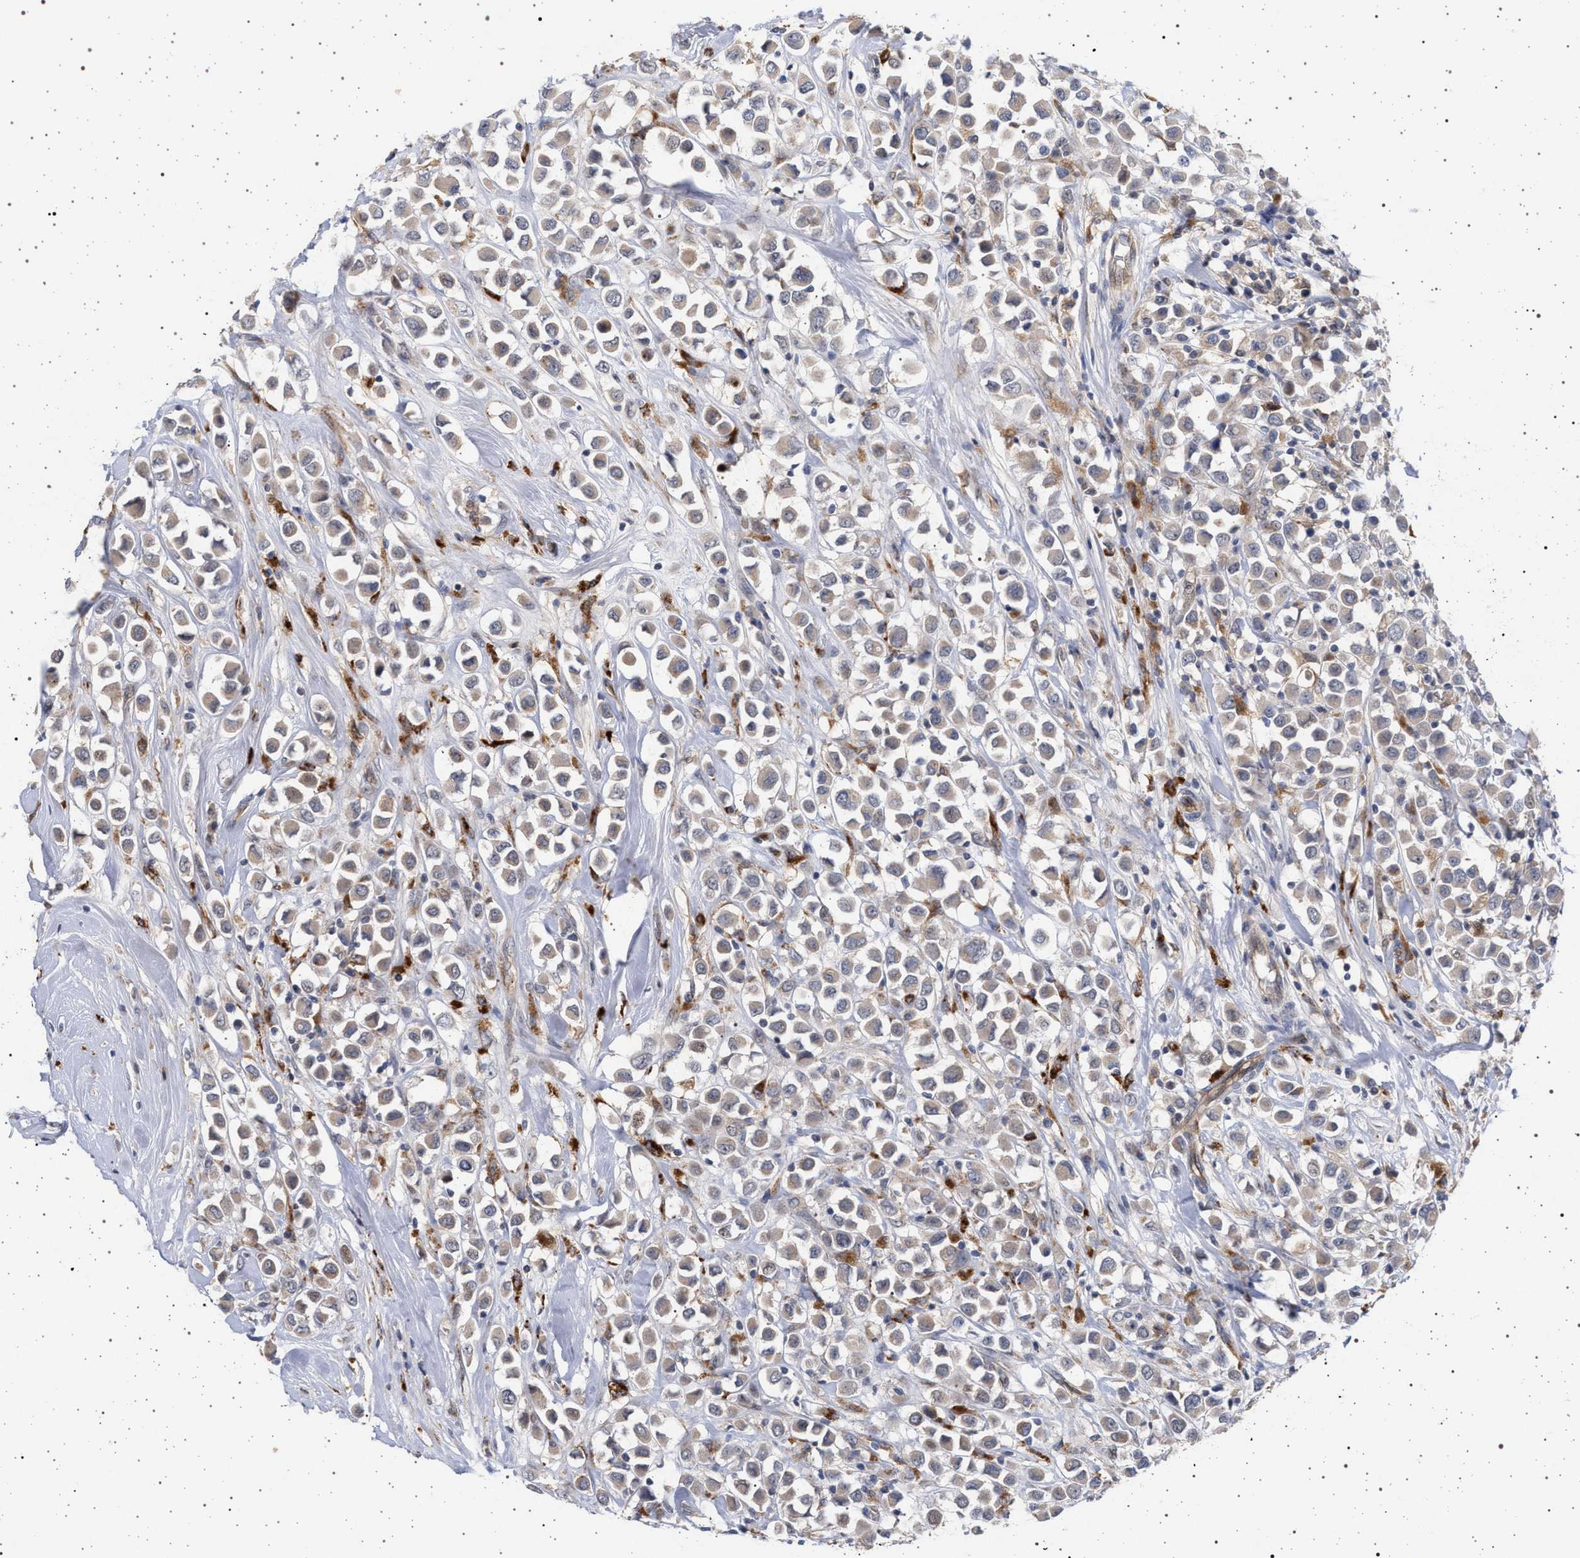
{"staining": {"intensity": "negative", "quantity": "none", "location": "none"}, "tissue": "breast cancer", "cell_type": "Tumor cells", "image_type": "cancer", "snomed": [{"axis": "morphology", "description": "Duct carcinoma"}, {"axis": "topography", "description": "Breast"}], "caption": "Breast intraductal carcinoma stained for a protein using IHC demonstrates no staining tumor cells.", "gene": "RBM48", "patient": {"sex": "female", "age": 61}}